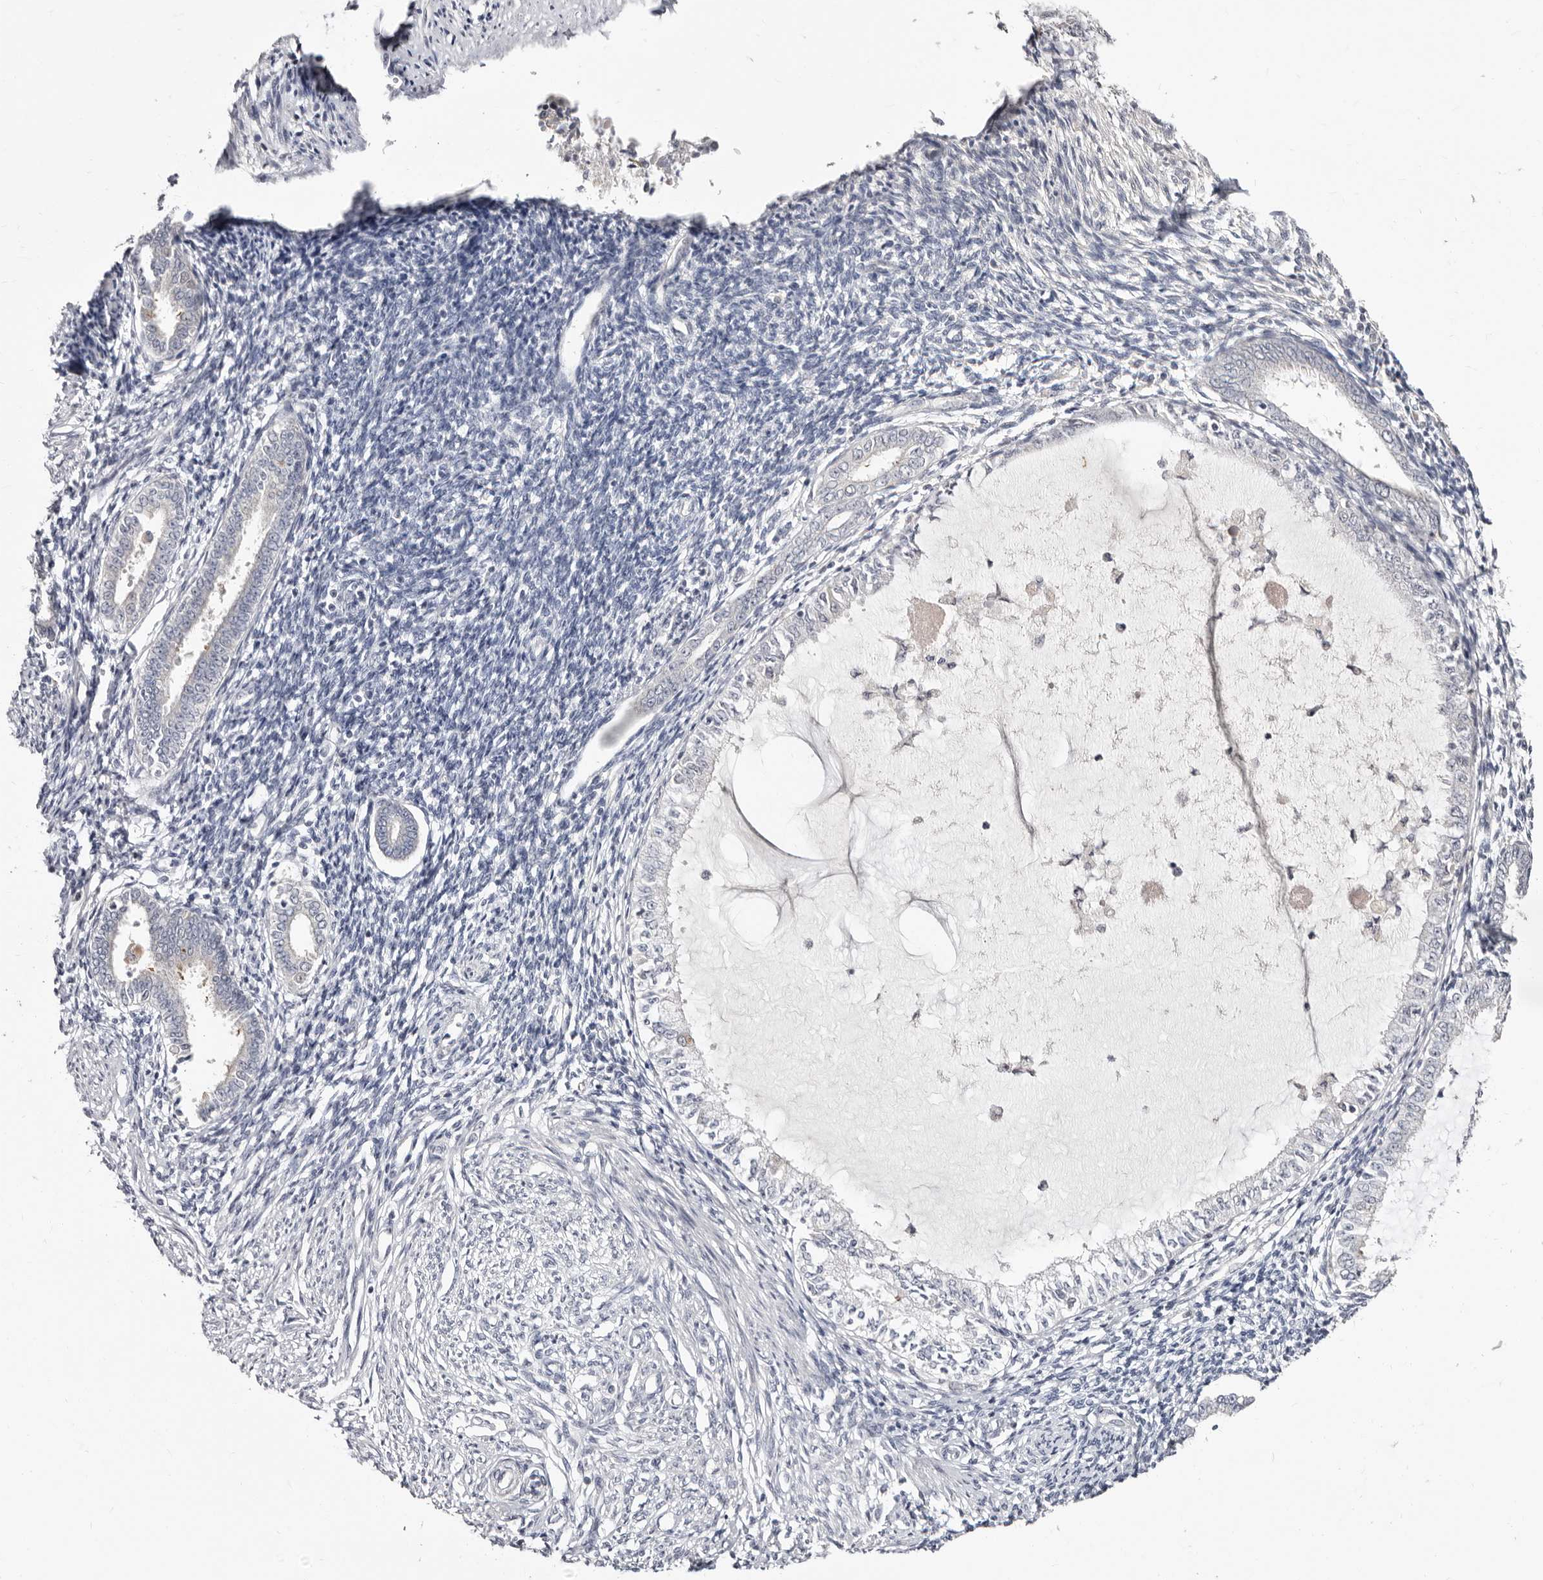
{"staining": {"intensity": "negative", "quantity": "none", "location": "none"}, "tissue": "endometrium", "cell_type": "Cells in endometrial stroma", "image_type": "normal", "snomed": [{"axis": "morphology", "description": "Normal tissue, NOS"}, {"axis": "topography", "description": "Endometrium"}], "caption": "High power microscopy image of an IHC micrograph of unremarkable endometrium, revealing no significant expression in cells in endometrial stroma.", "gene": "KLHL4", "patient": {"sex": "female", "age": 56}}